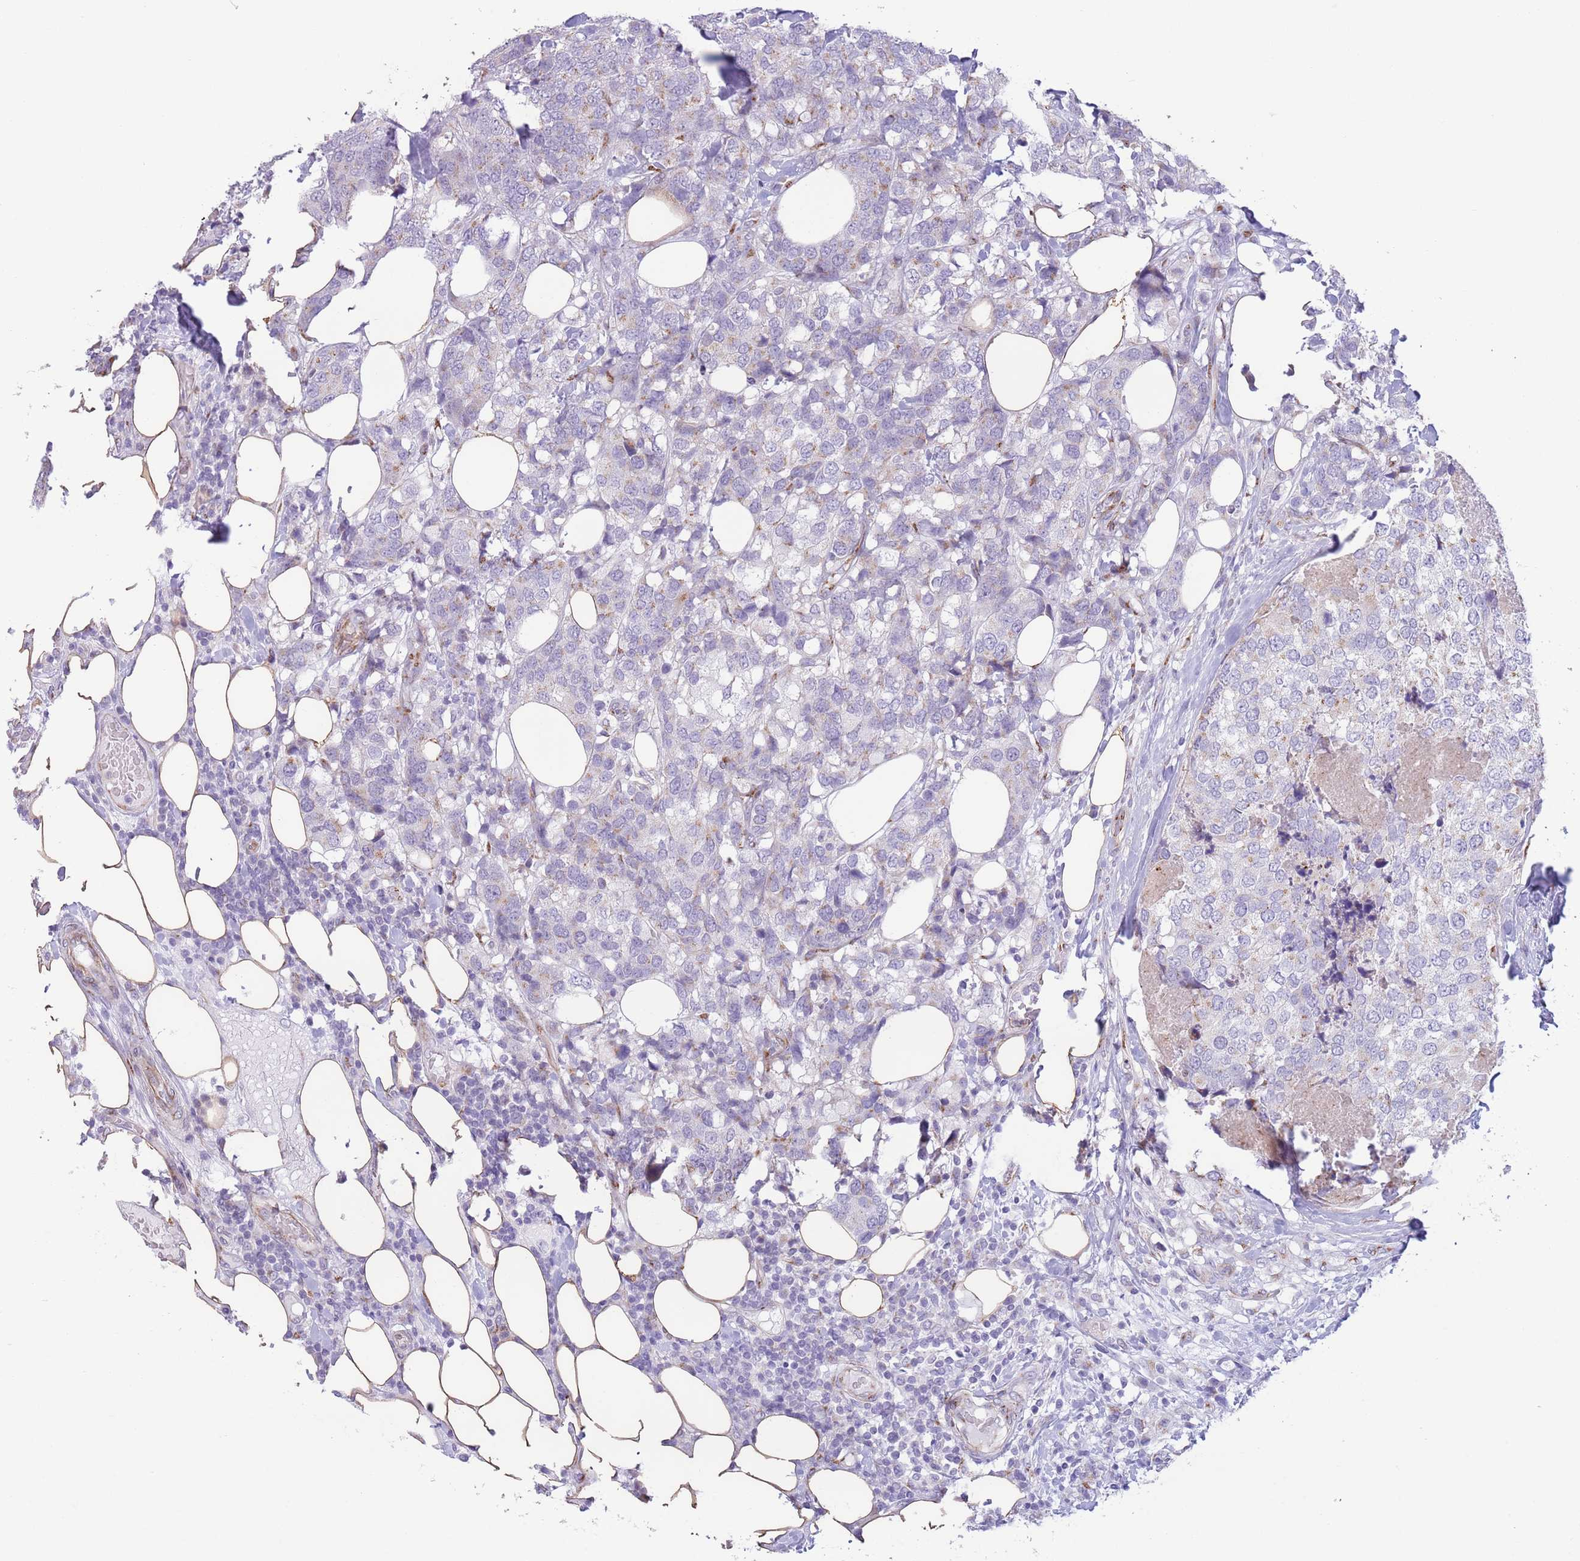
{"staining": {"intensity": "negative", "quantity": "none", "location": "none"}, "tissue": "breast cancer", "cell_type": "Tumor cells", "image_type": "cancer", "snomed": [{"axis": "morphology", "description": "Lobular carcinoma"}, {"axis": "topography", "description": "Breast"}], "caption": "This is an immunohistochemistry image of breast cancer. There is no positivity in tumor cells.", "gene": "C20orf96", "patient": {"sex": "female", "age": 59}}